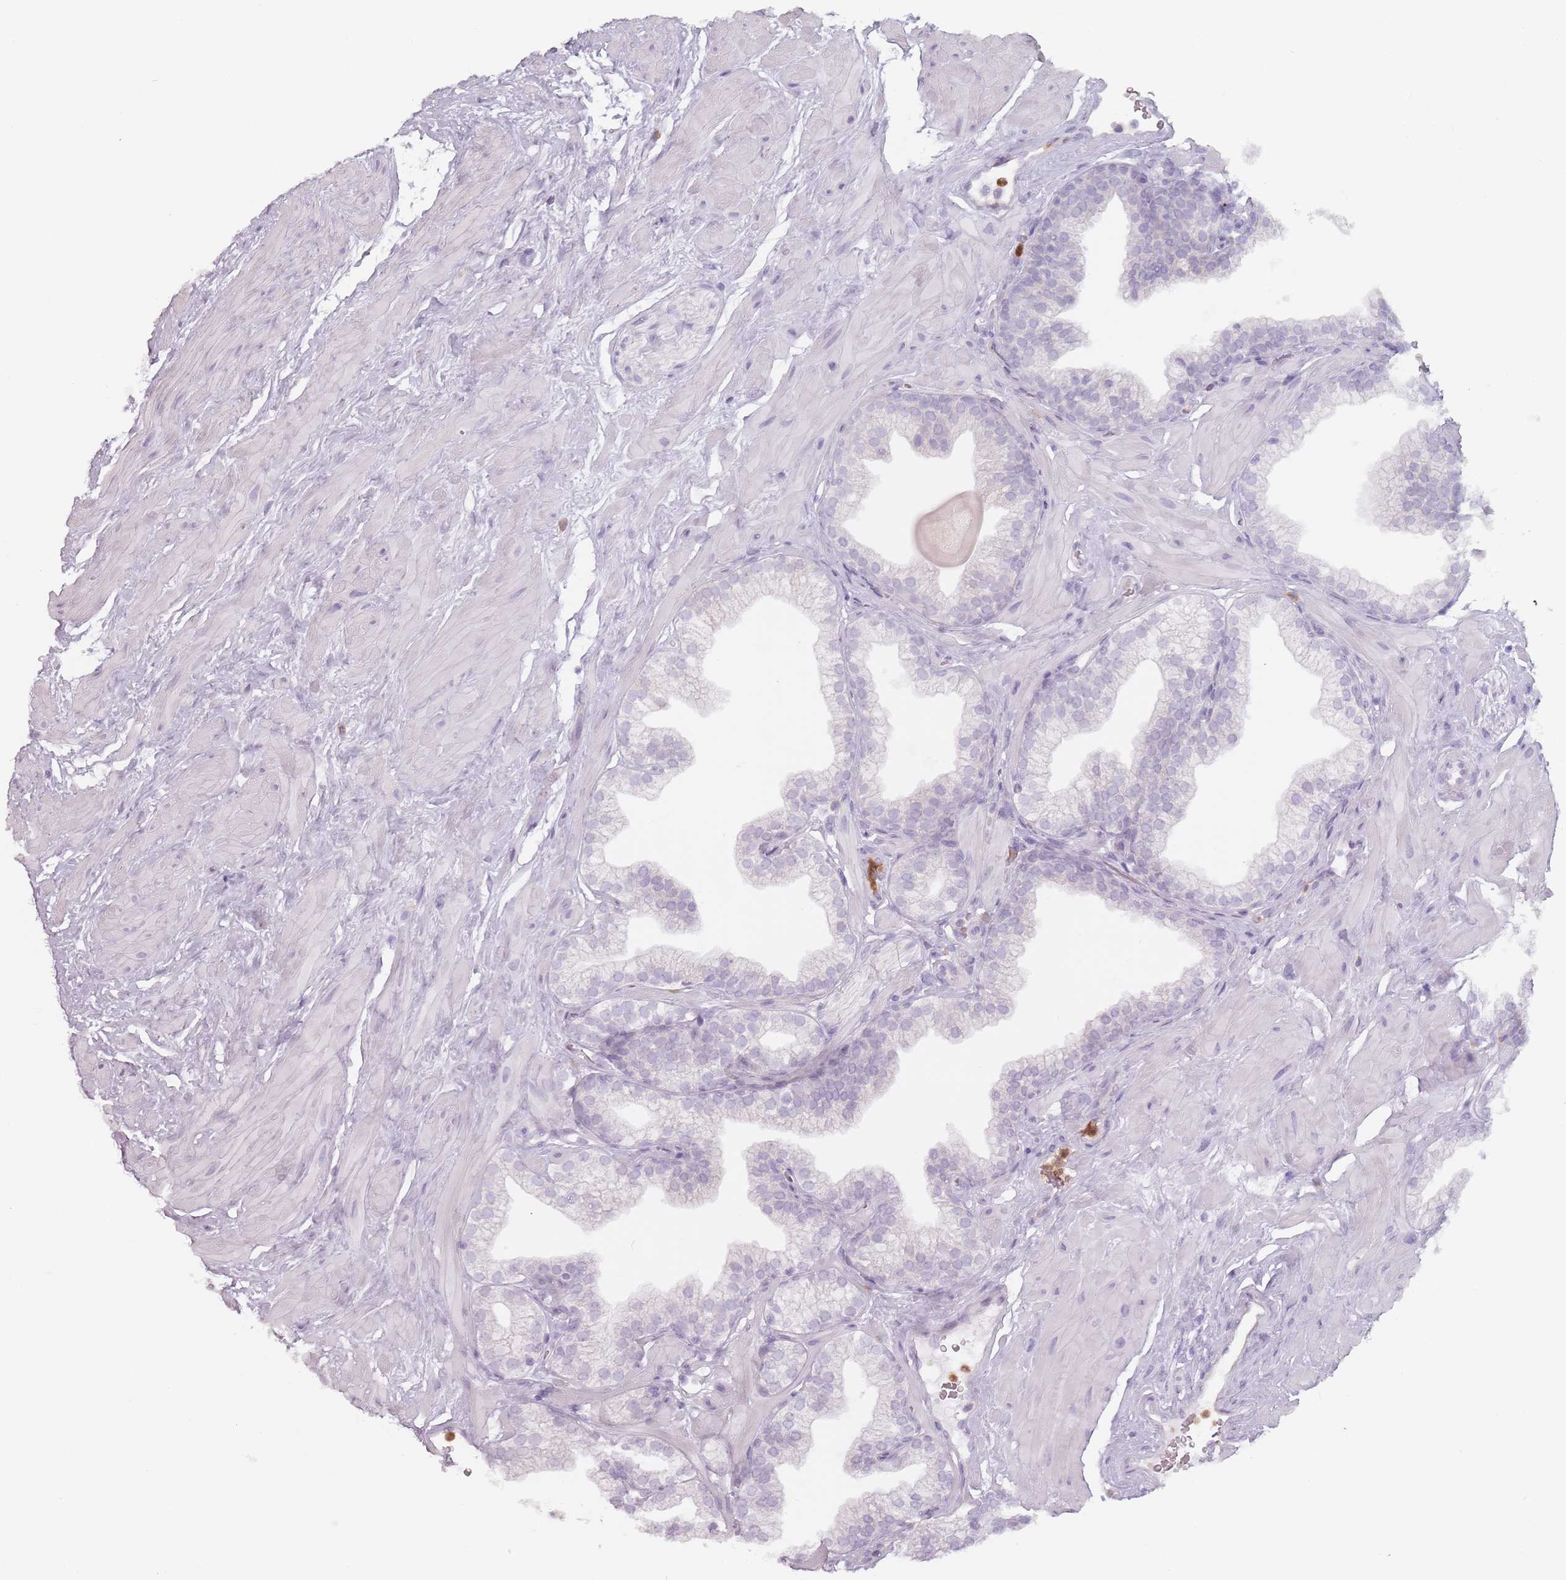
{"staining": {"intensity": "negative", "quantity": "none", "location": "none"}, "tissue": "prostate", "cell_type": "Glandular cells", "image_type": "normal", "snomed": [{"axis": "morphology", "description": "Normal tissue, NOS"}, {"axis": "morphology", "description": "Urothelial carcinoma, Low grade"}, {"axis": "topography", "description": "Urinary bladder"}, {"axis": "topography", "description": "Prostate"}], "caption": "IHC of normal prostate reveals no staining in glandular cells. (Brightfield microscopy of DAB (3,3'-diaminobenzidine) immunohistochemistry (IHC) at high magnification).", "gene": "ZNF584", "patient": {"sex": "male", "age": 60}}